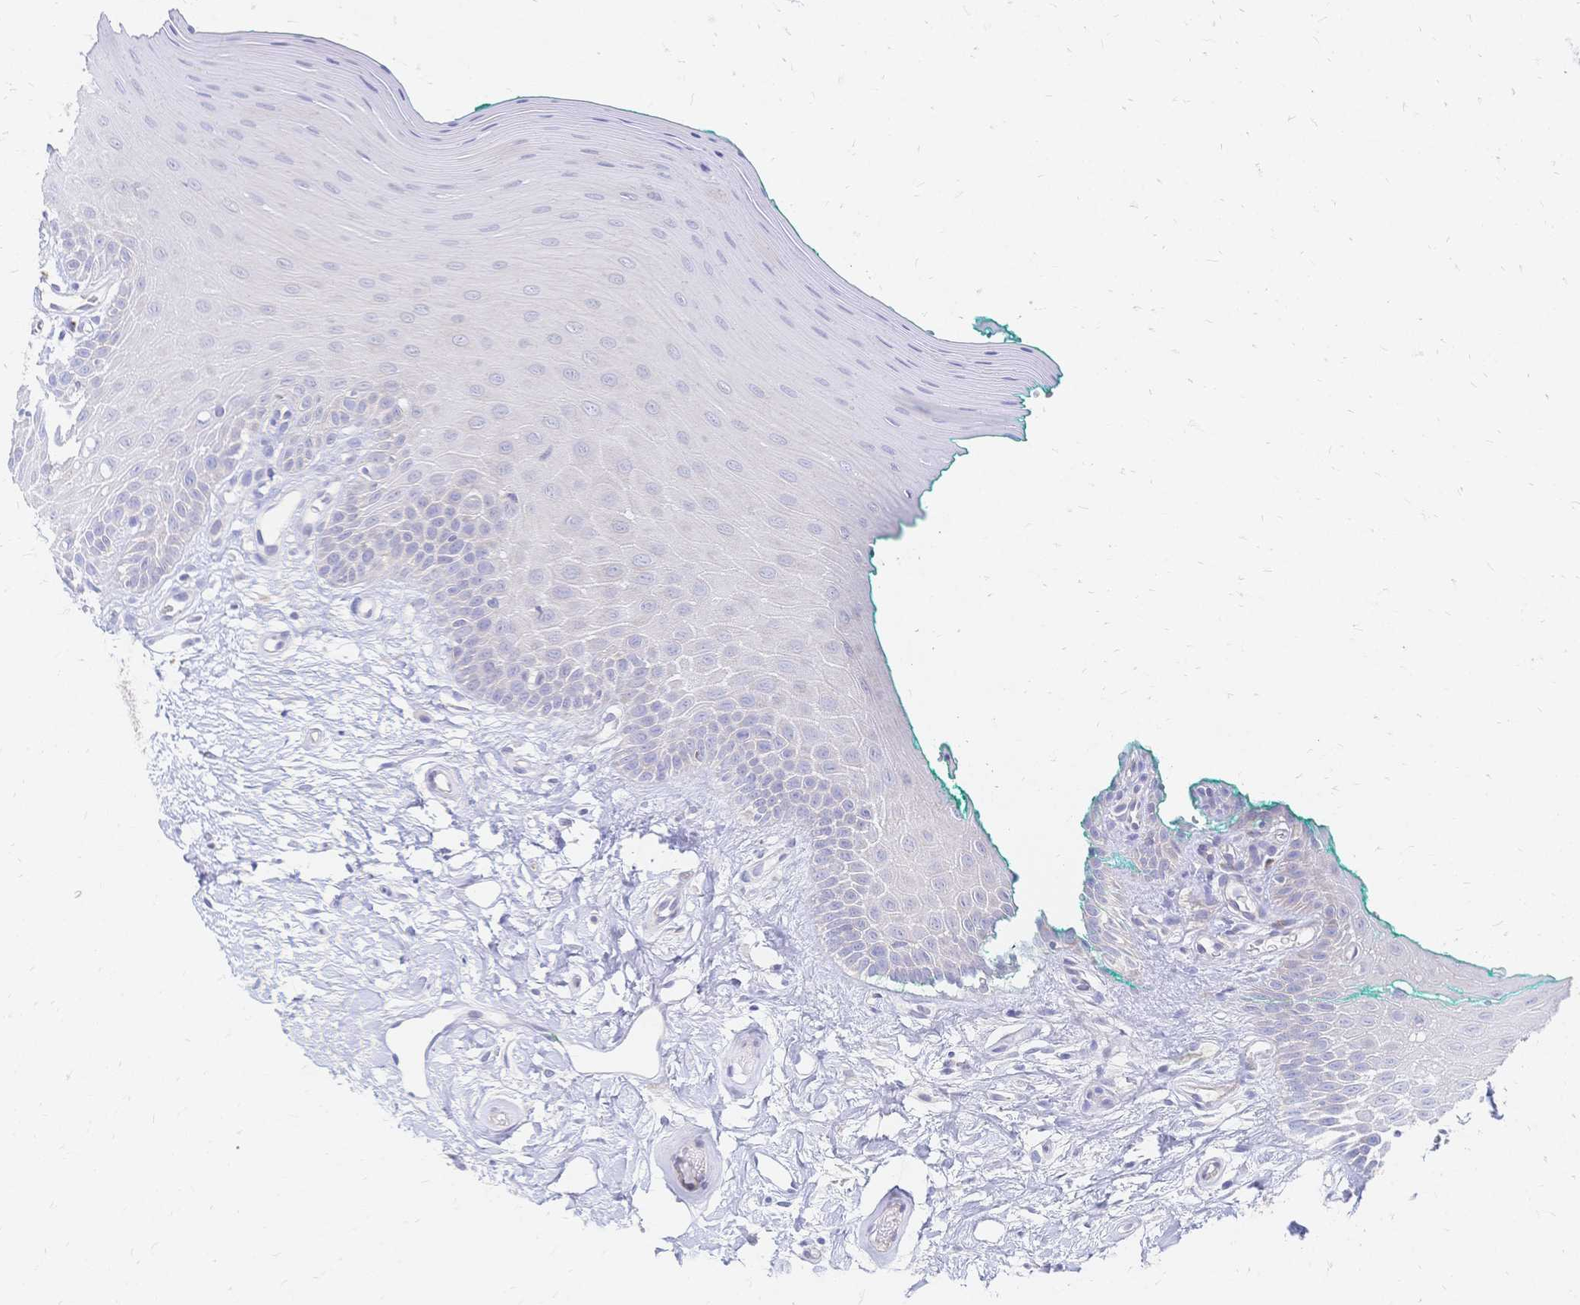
{"staining": {"intensity": "negative", "quantity": "none", "location": "none"}, "tissue": "oral mucosa", "cell_type": "Squamous epithelial cells", "image_type": "normal", "snomed": [{"axis": "morphology", "description": "Normal tissue, NOS"}, {"axis": "topography", "description": "Oral tissue"}], "caption": "IHC of benign human oral mucosa demonstrates no staining in squamous epithelial cells. (Immunohistochemistry, brightfield microscopy, high magnification).", "gene": "VWC2L", "patient": {"sex": "female", "age": 40}}